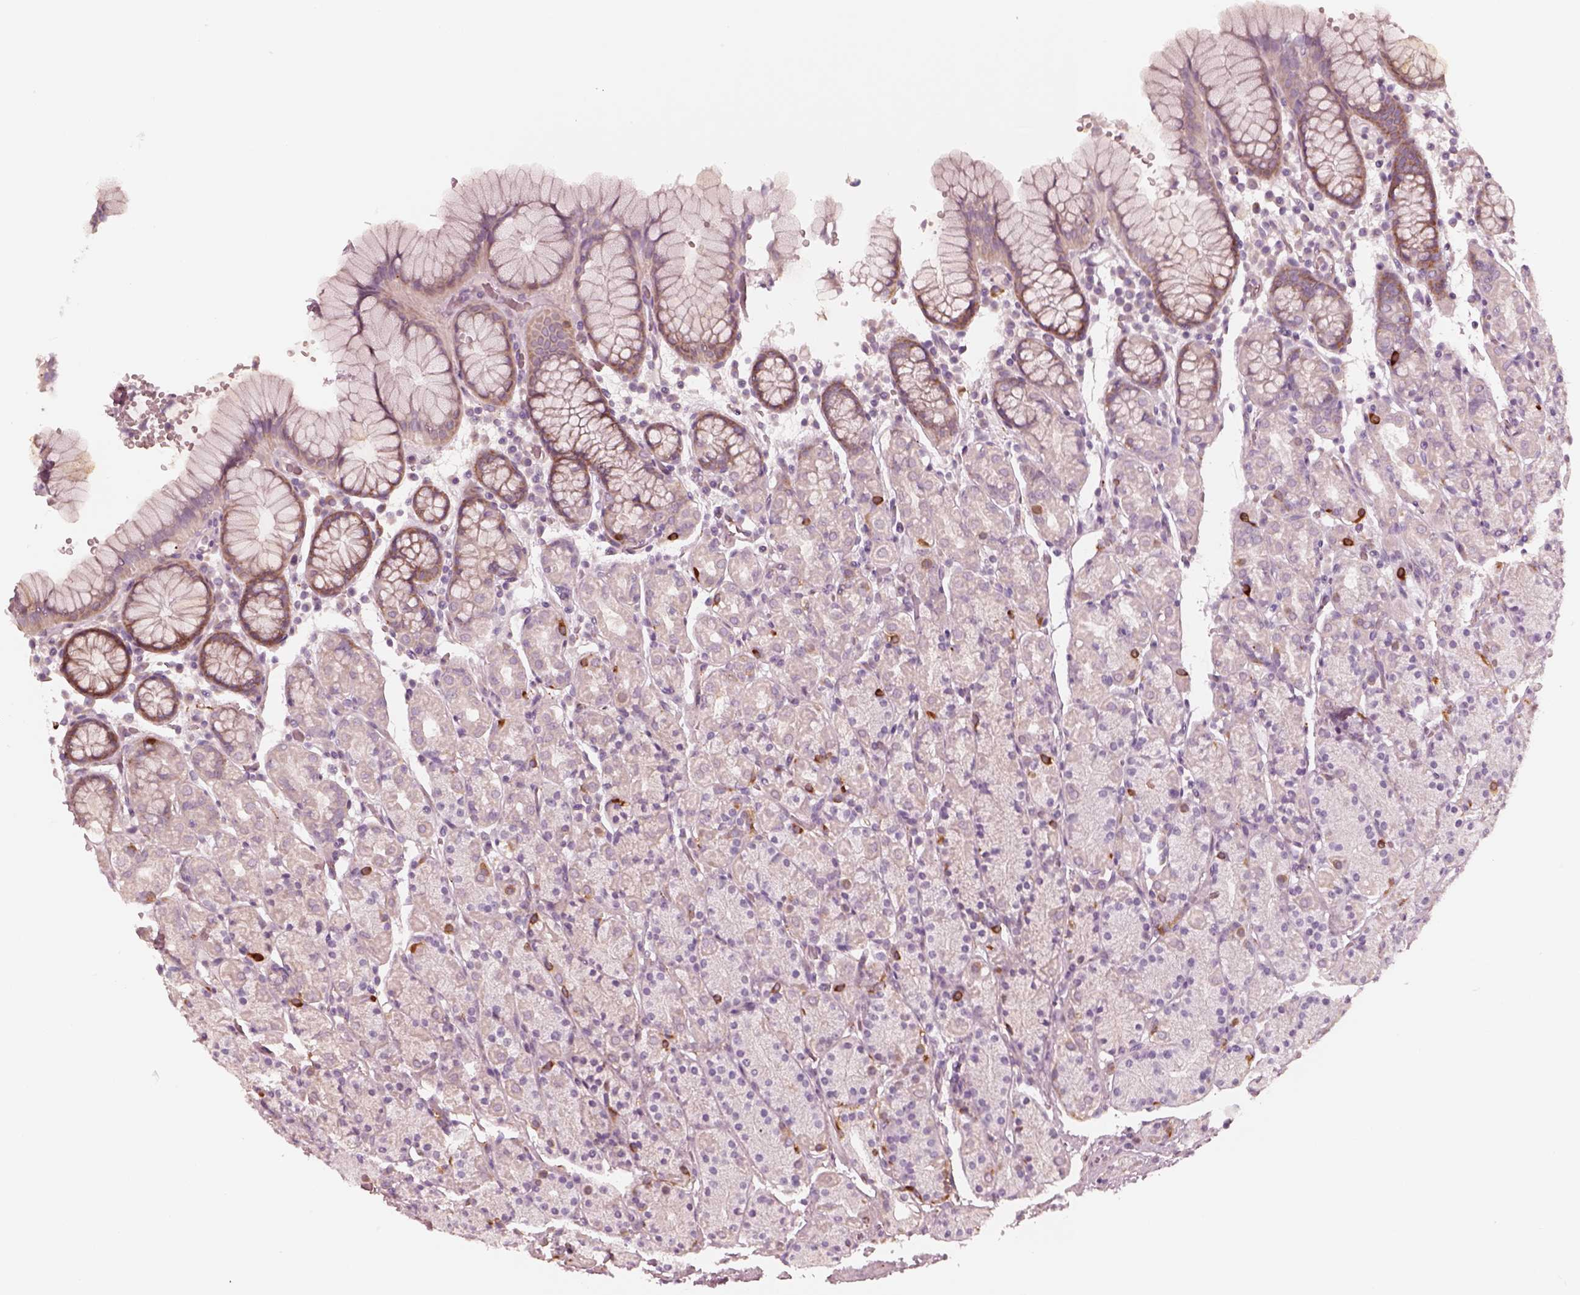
{"staining": {"intensity": "strong", "quantity": "<25%", "location": "cytoplasmic/membranous"}, "tissue": "stomach", "cell_type": "Glandular cells", "image_type": "normal", "snomed": [{"axis": "morphology", "description": "Normal tissue, NOS"}, {"axis": "topography", "description": "Stomach, upper"}, {"axis": "topography", "description": "Stomach"}], "caption": "The immunohistochemical stain highlights strong cytoplasmic/membranous staining in glandular cells of normal stomach.", "gene": "RAB3C", "patient": {"sex": "male", "age": 62}}